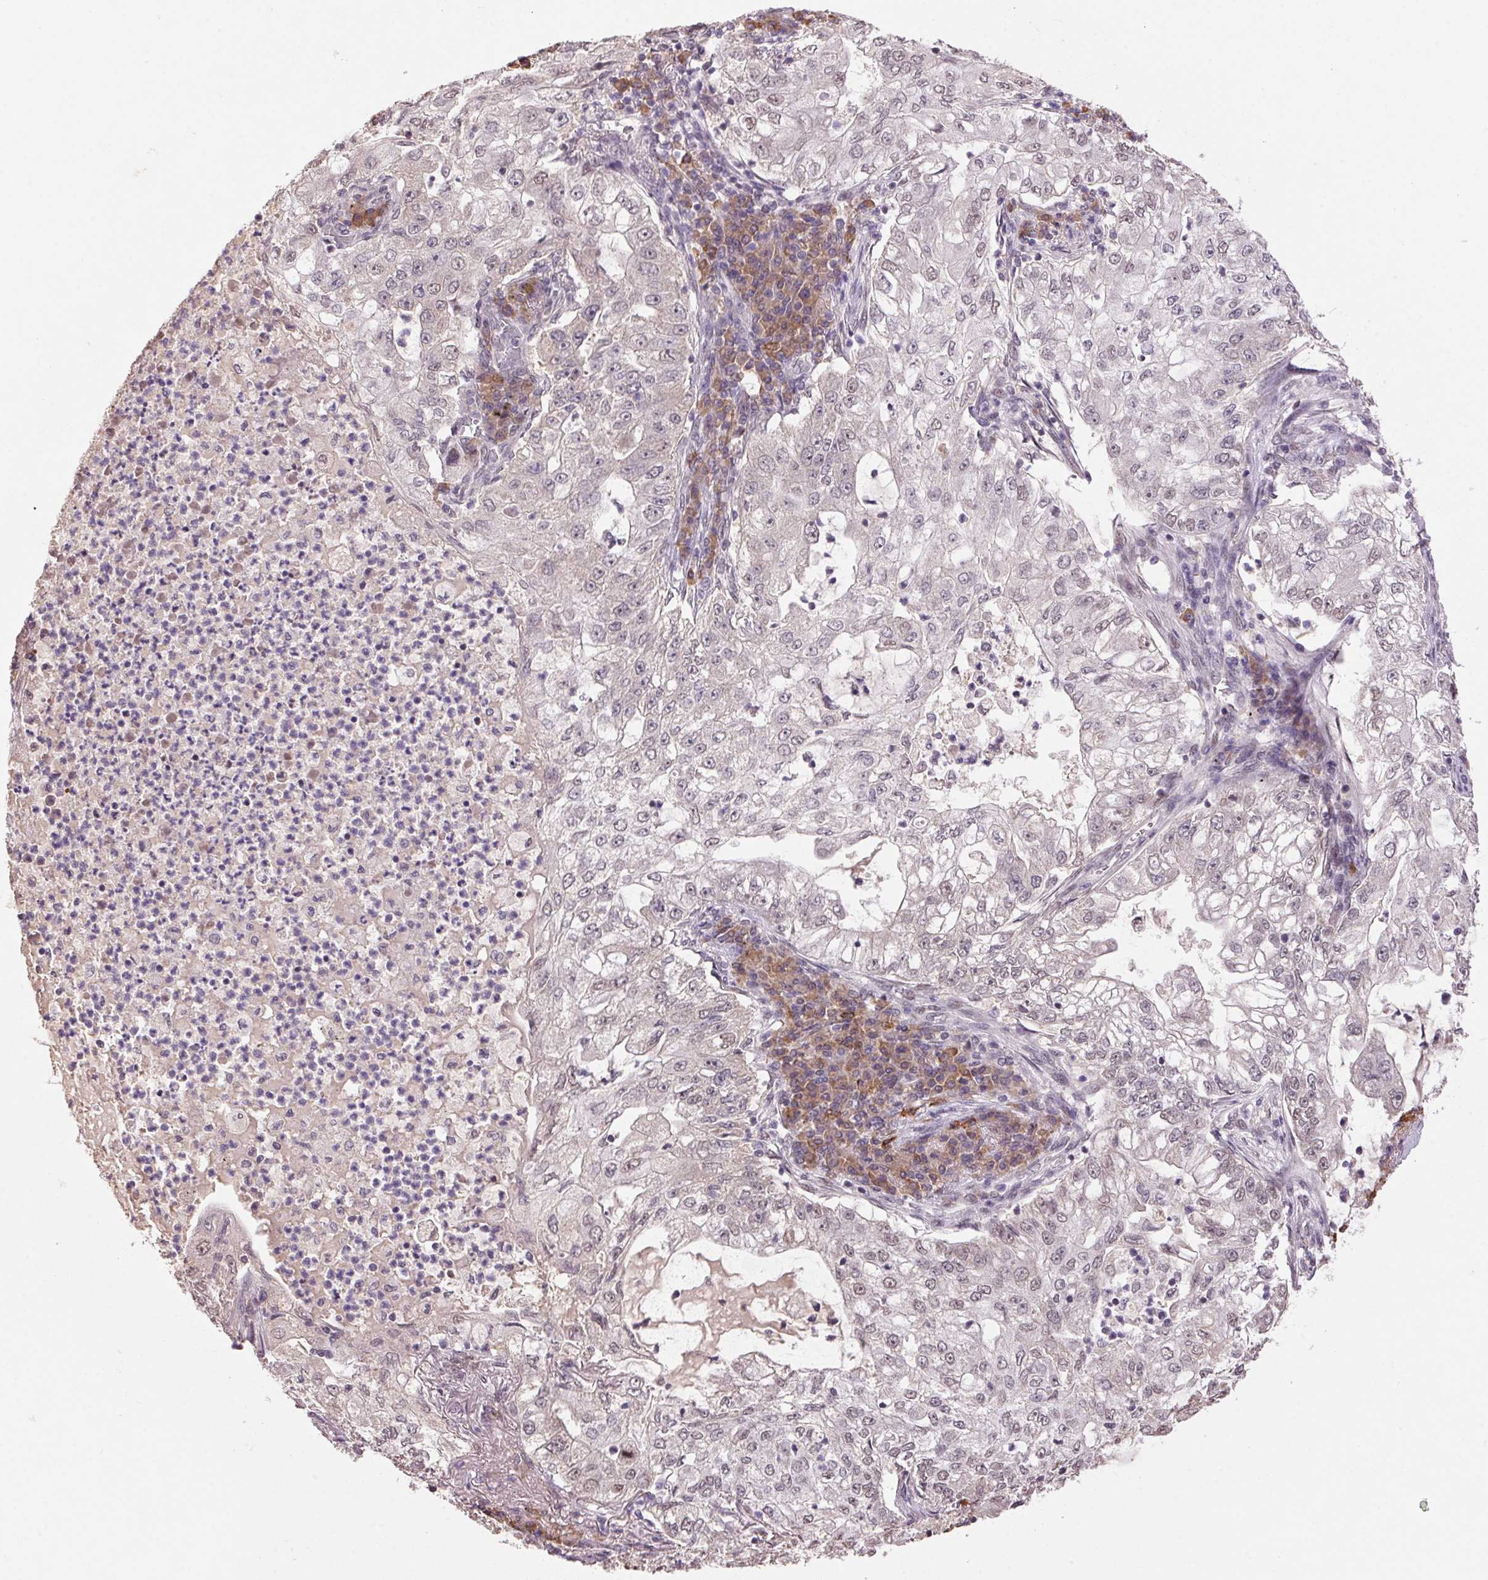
{"staining": {"intensity": "weak", "quantity": "25%-75%", "location": "nuclear"}, "tissue": "lung cancer", "cell_type": "Tumor cells", "image_type": "cancer", "snomed": [{"axis": "morphology", "description": "Adenocarcinoma, NOS"}, {"axis": "topography", "description": "Lung"}], "caption": "IHC (DAB) staining of human lung adenocarcinoma exhibits weak nuclear protein staining in approximately 25%-75% of tumor cells.", "gene": "ZBTB4", "patient": {"sex": "female", "age": 73}}